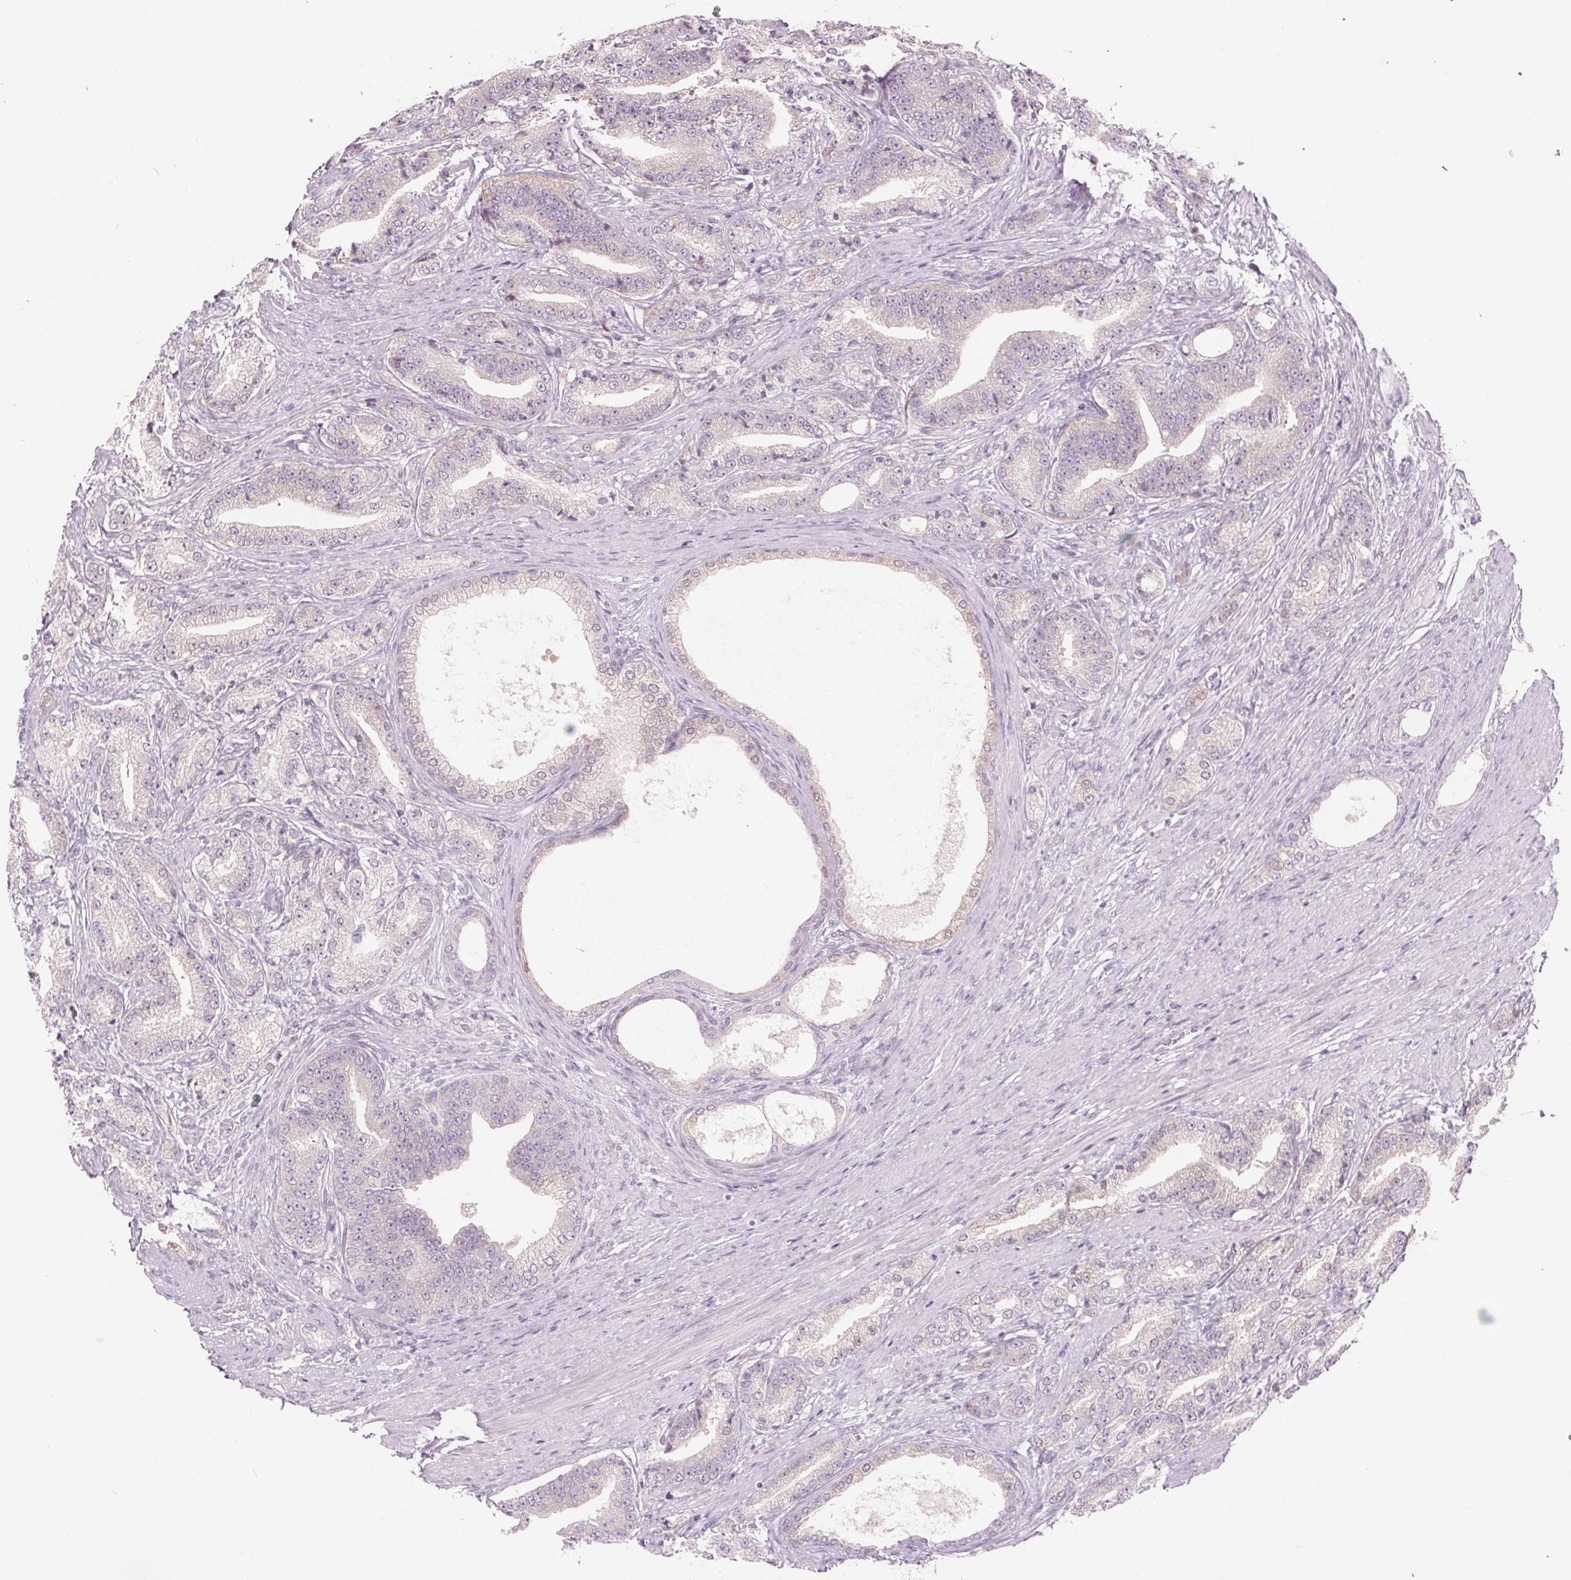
{"staining": {"intensity": "negative", "quantity": "none", "location": "none"}, "tissue": "prostate cancer", "cell_type": "Tumor cells", "image_type": "cancer", "snomed": [{"axis": "morphology", "description": "Adenocarcinoma, High grade"}, {"axis": "topography", "description": "Prostate and seminal vesicle, NOS"}], "caption": "Immunohistochemical staining of high-grade adenocarcinoma (prostate) exhibits no significant staining in tumor cells.", "gene": "GNMT", "patient": {"sex": "male", "age": 61}}